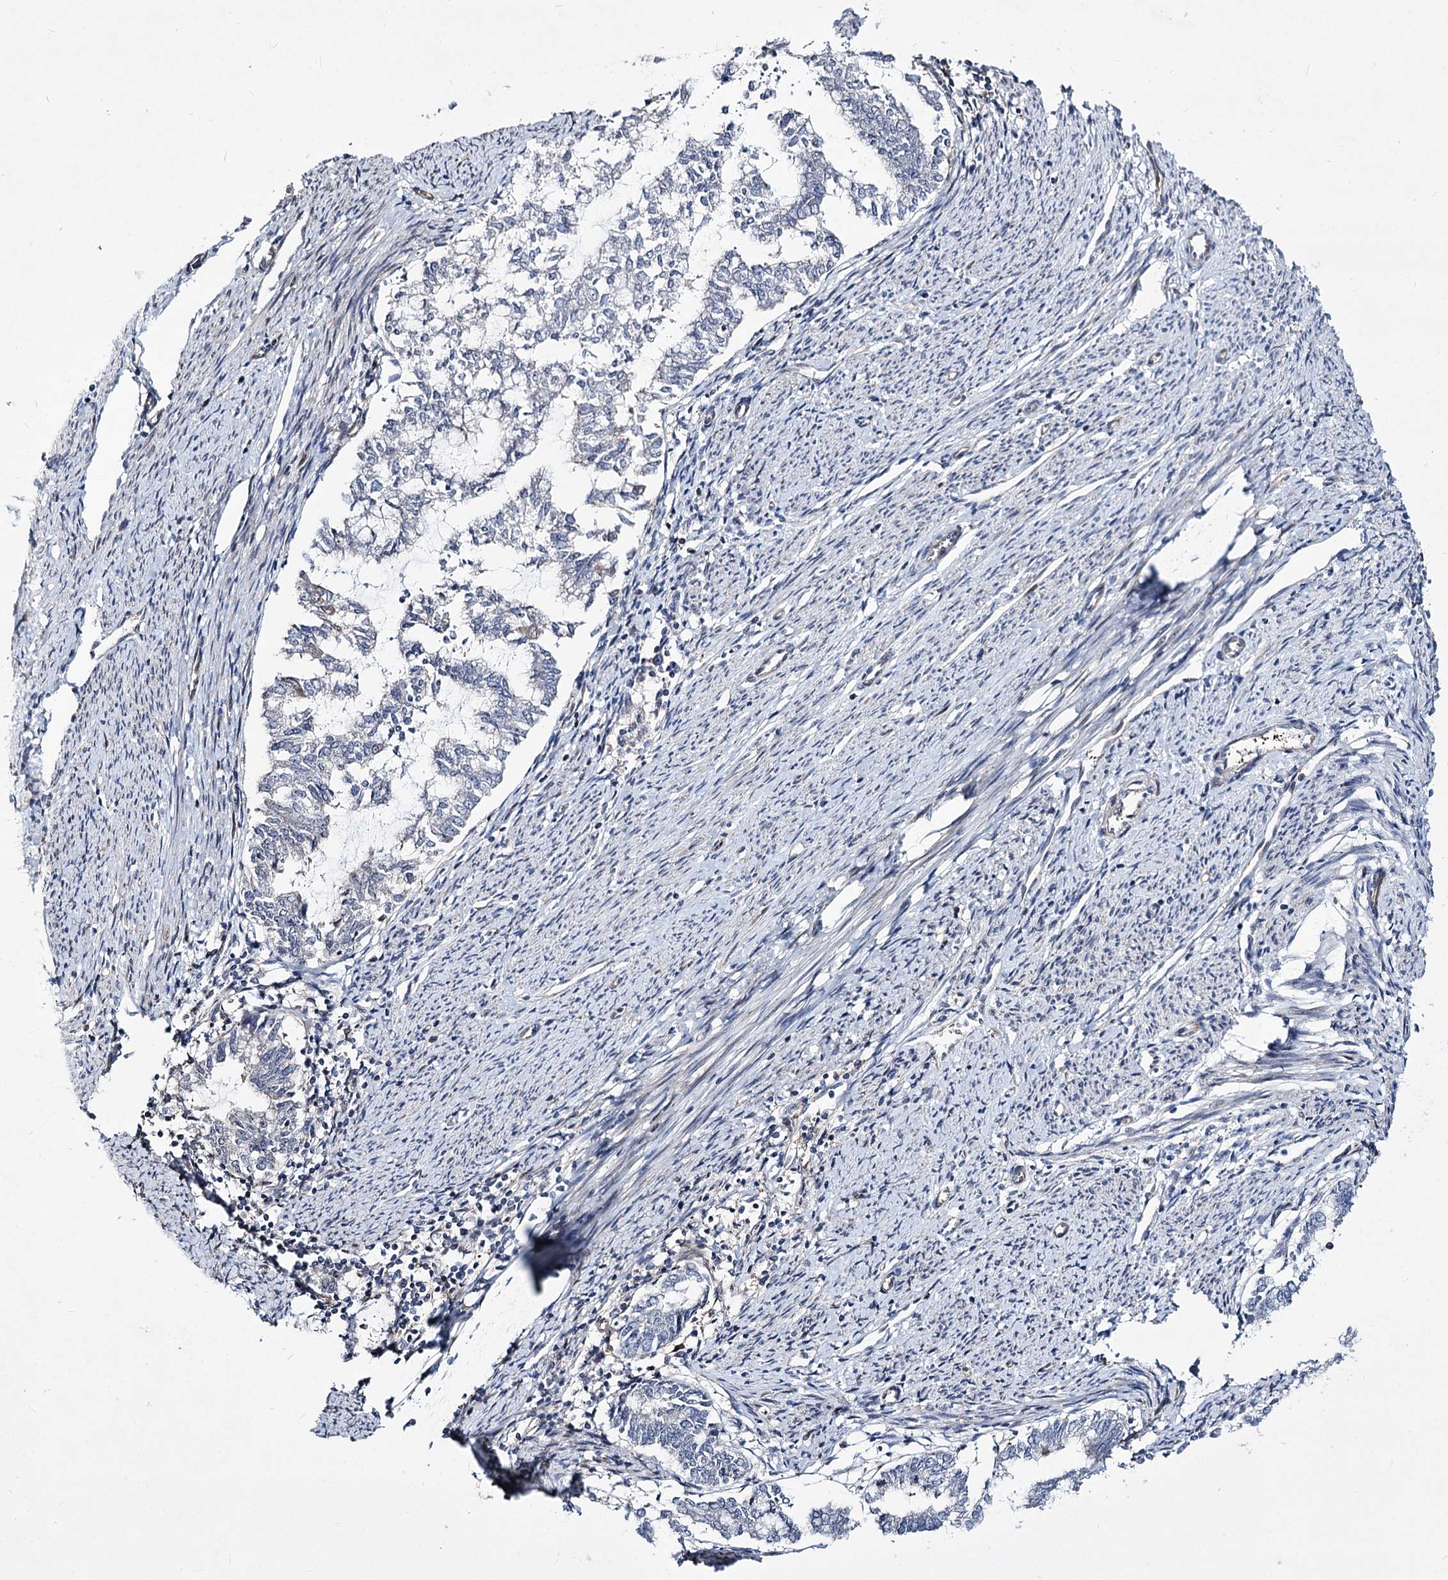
{"staining": {"intensity": "negative", "quantity": "none", "location": "none"}, "tissue": "endometrial cancer", "cell_type": "Tumor cells", "image_type": "cancer", "snomed": [{"axis": "morphology", "description": "Adenocarcinoma, NOS"}, {"axis": "topography", "description": "Endometrium"}], "caption": "Immunohistochemistry of human endometrial cancer shows no expression in tumor cells. Brightfield microscopy of immunohistochemistry stained with DAB (brown) and hematoxylin (blue), captured at high magnification.", "gene": "CHMP7", "patient": {"sex": "female", "age": 79}}